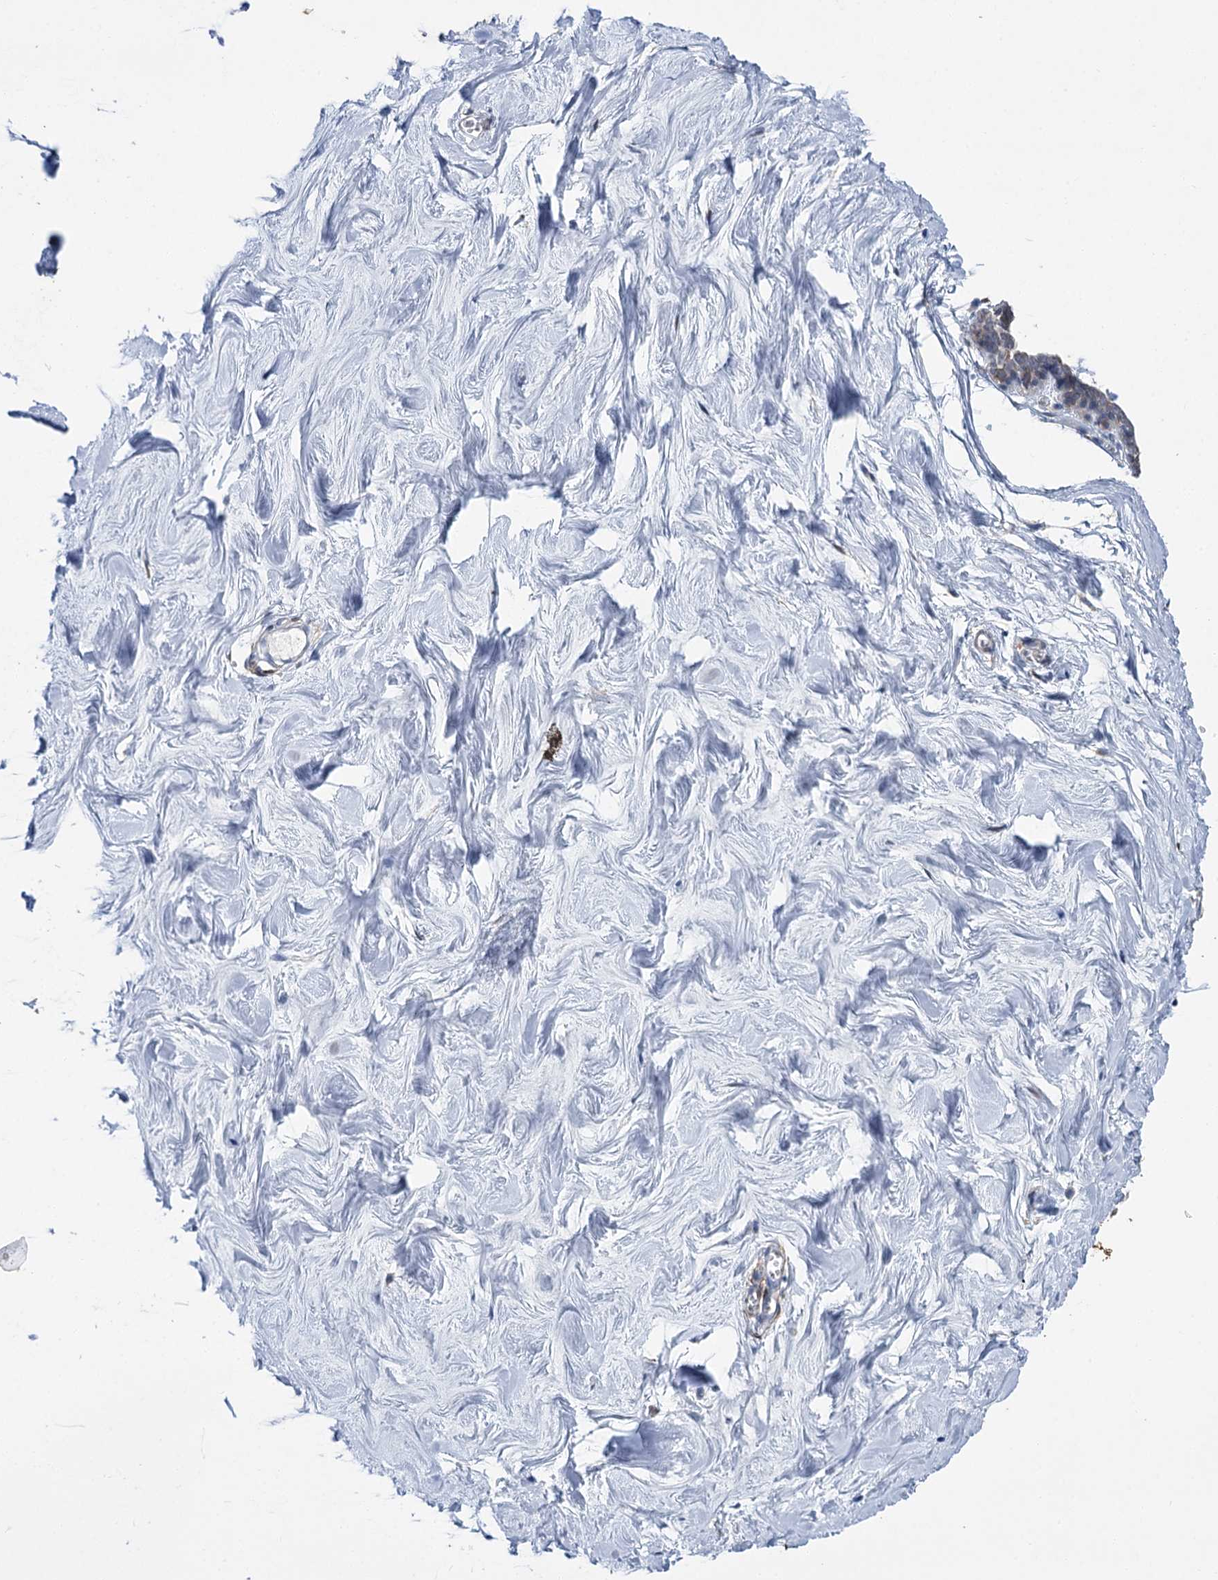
{"staining": {"intensity": "strong", "quantity": ">75%", "location": "cytoplasmic/membranous,nuclear"}, "tissue": "breast", "cell_type": "Adipocytes", "image_type": "normal", "snomed": [{"axis": "morphology", "description": "Normal tissue, NOS"}, {"axis": "topography", "description": "Breast"}], "caption": "A high-resolution histopathology image shows immunohistochemistry (IHC) staining of normal breast, which exhibits strong cytoplasmic/membranous,nuclear staining in about >75% of adipocytes.", "gene": "LYZL4", "patient": {"sex": "female", "age": 27}}